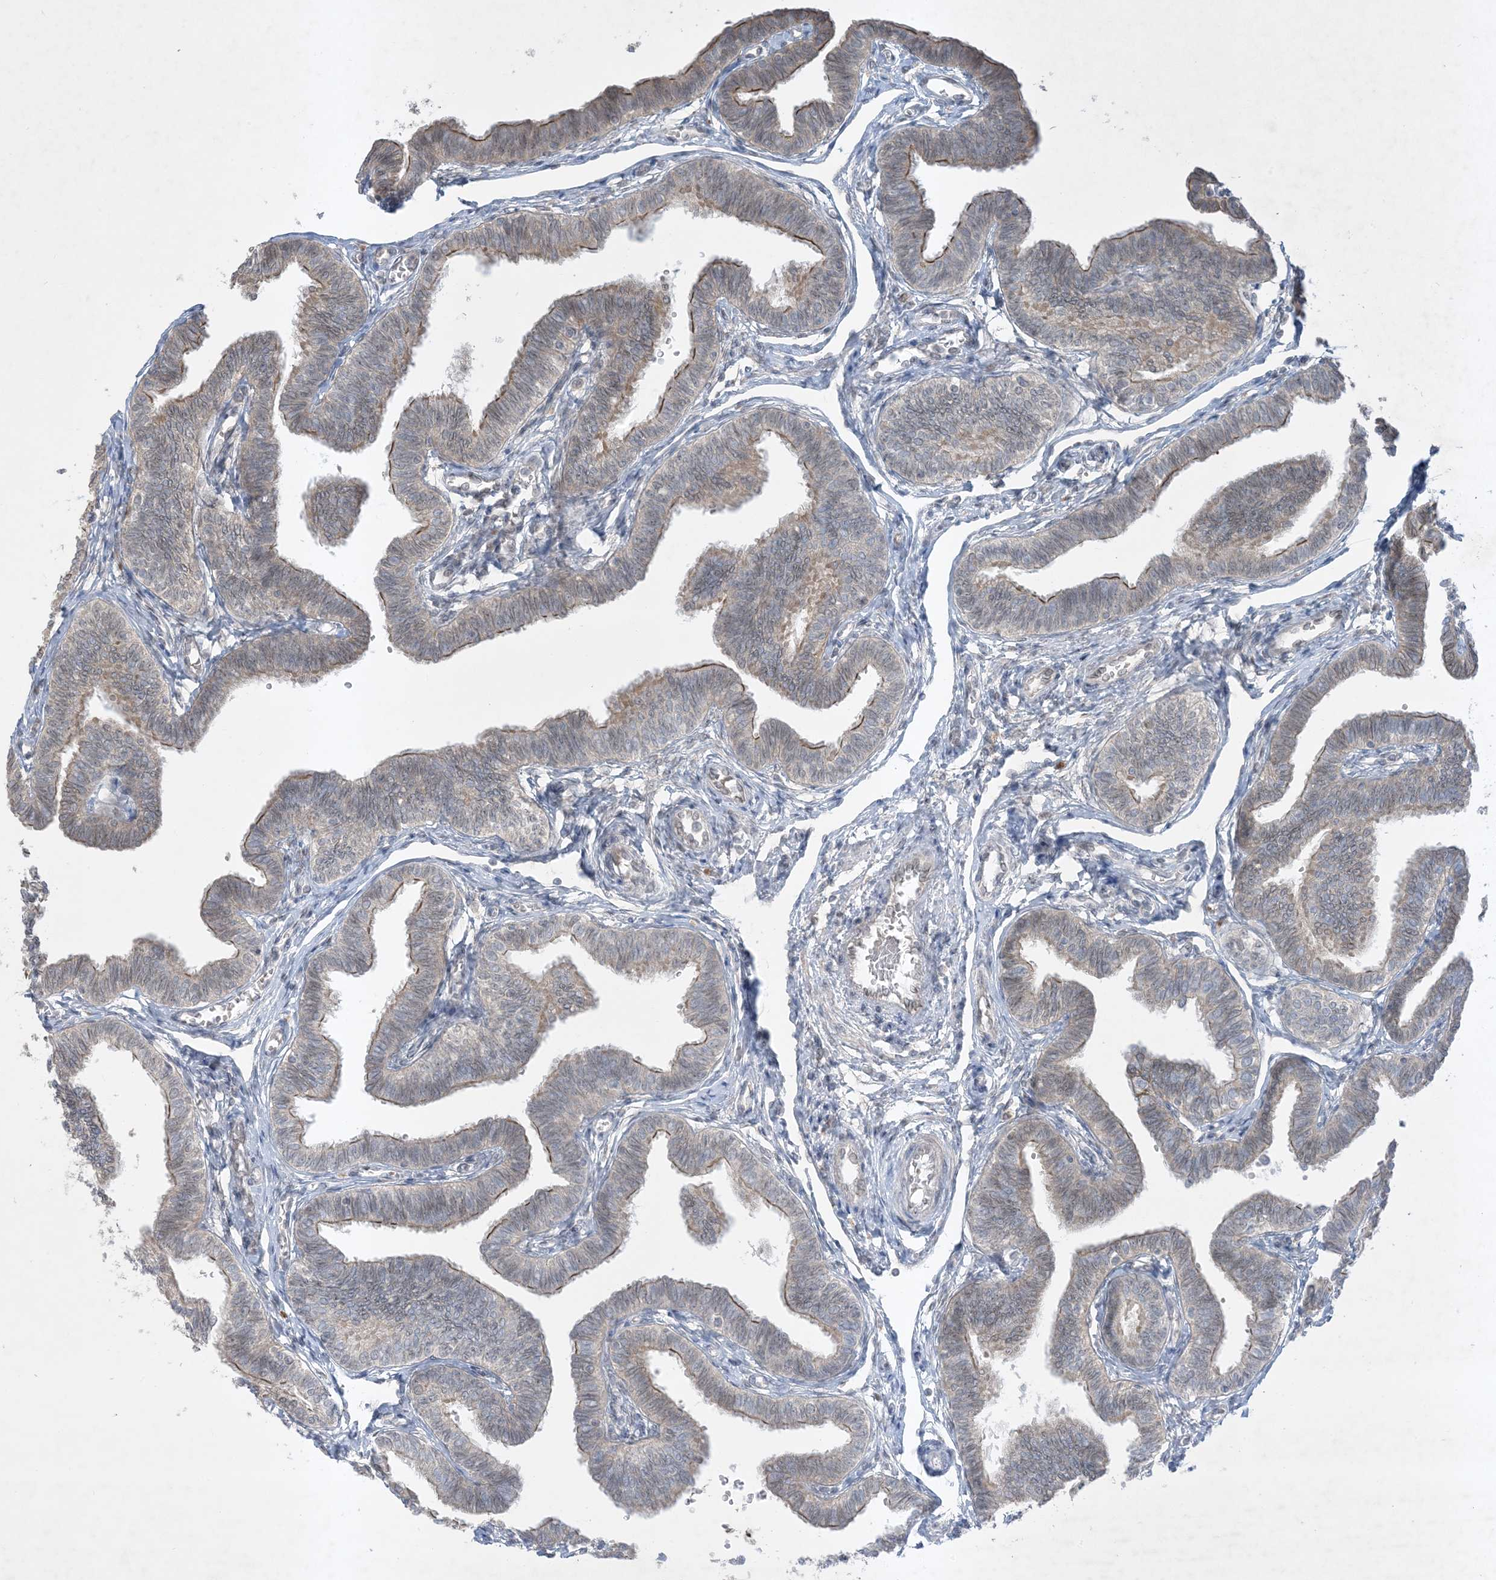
{"staining": {"intensity": "strong", "quantity": "25%-75%", "location": "cytoplasmic/membranous"}, "tissue": "fallopian tube", "cell_type": "Glandular cells", "image_type": "normal", "snomed": [{"axis": "morphology", "description": "Normal tissue, NOS"}, {"axis": "topography", "description": "Fallopian tube"}, {"axis": "topography", "description": "Ovary"}], "caption": "This micrograph displays immunohistochemistry (IHC) staining of benign human fallopian tube, with high strong cytoplasmic/membranous expression in approximately 25%-75% of glandular cells.", "gene": "FNDC1", "patient": {"sex": "female", "age": 23}}